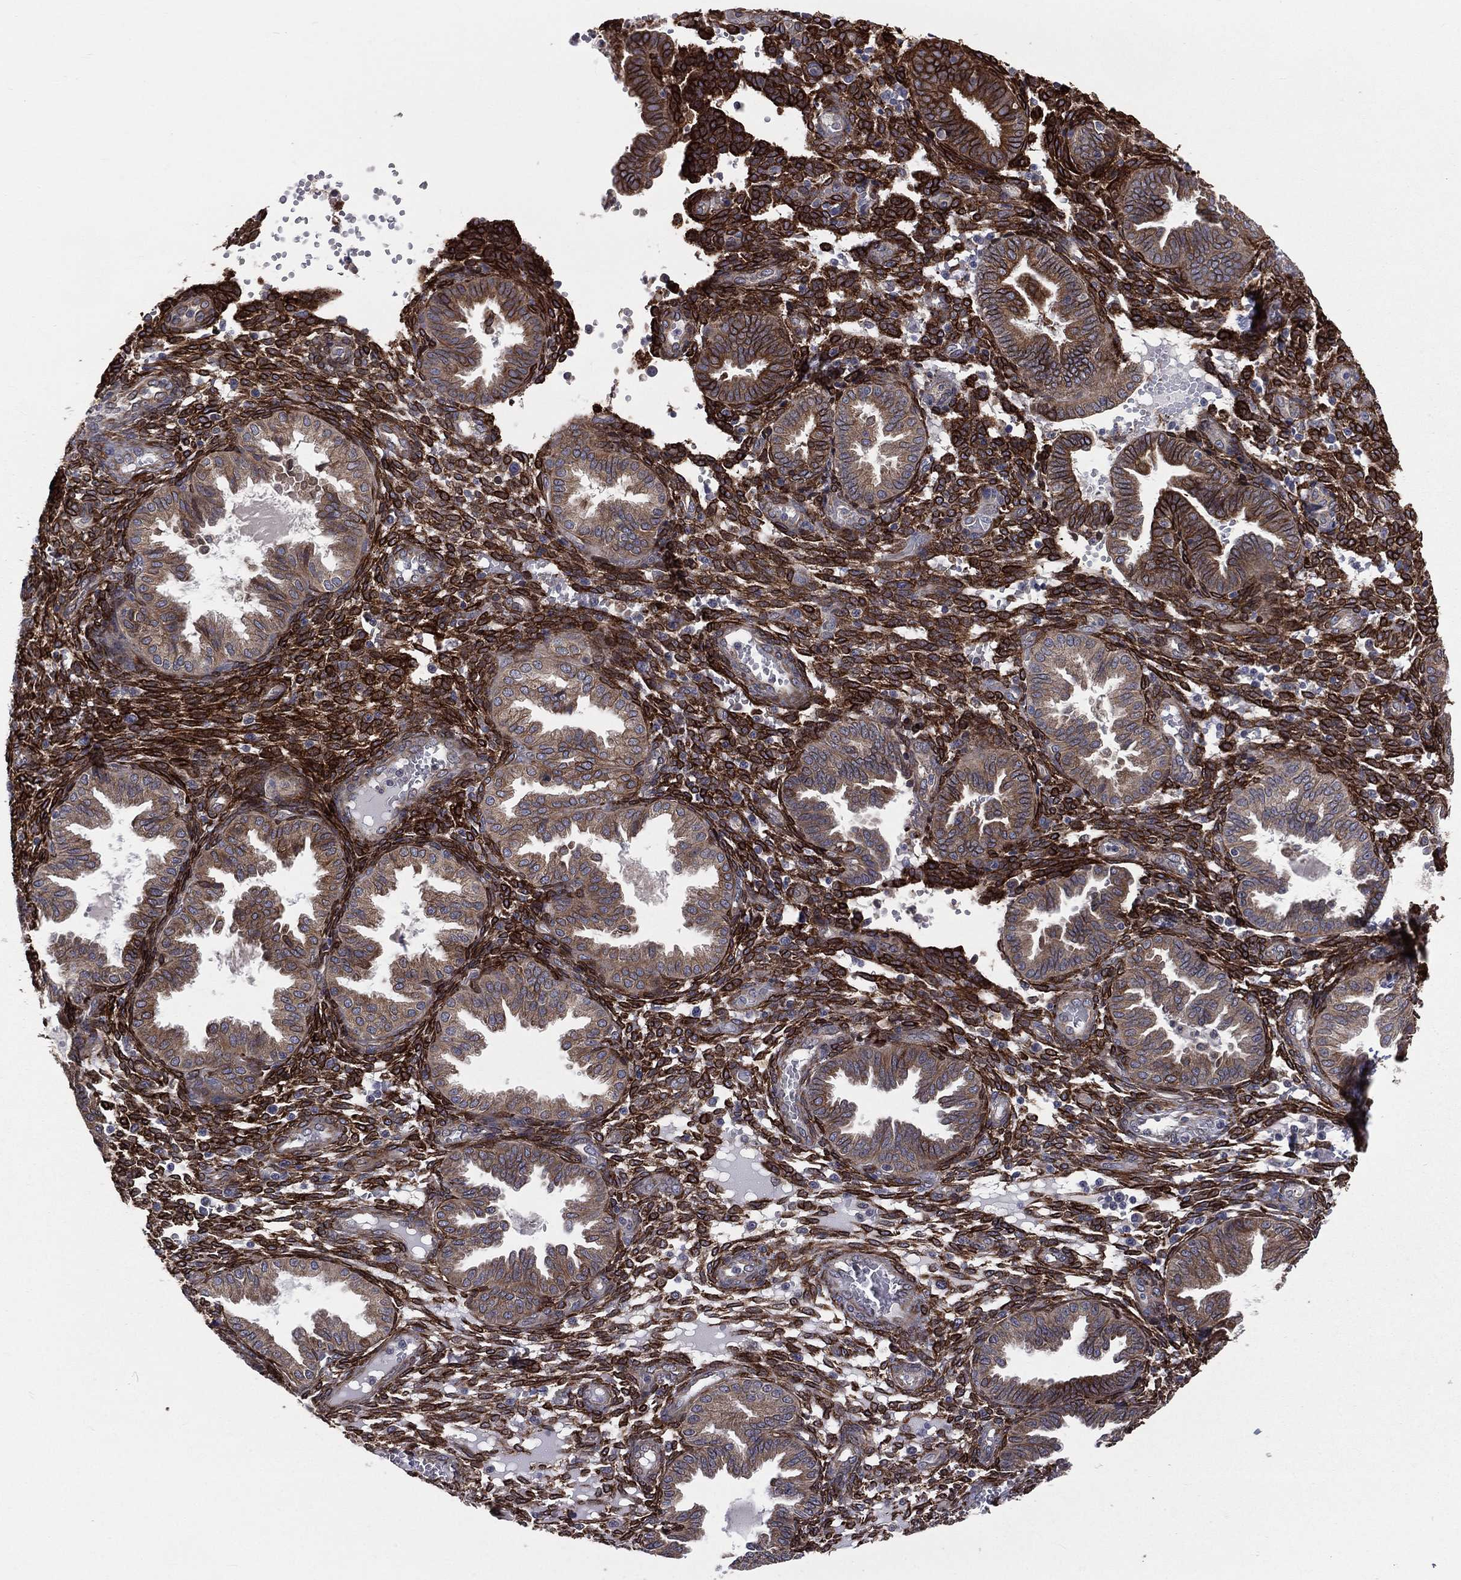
{"staining": {"intensity": "strong", "quantity": ">75%", "location": "cytoplasmic/membranous"}, "tissue": "endometrium", "cell_type": "Cells in endometrial stroma", "image_type": "normal", "snomed": [{"axis": "morphology", "description": "Normal tissue, NOS"}, {"axis": "topography", "description": "Endometrium"}], "caption": "Endometrium stained for a protein reveals strong cytoplasmic/membranous positivity in cells in endometrial stroma. The staining was performed using DAB, with brown indicating positive protein expression. Nuclei are stained blue with hematoxylin.", "gene": "PGRMC1", "patient": {"sex": "female", "age": 42}}